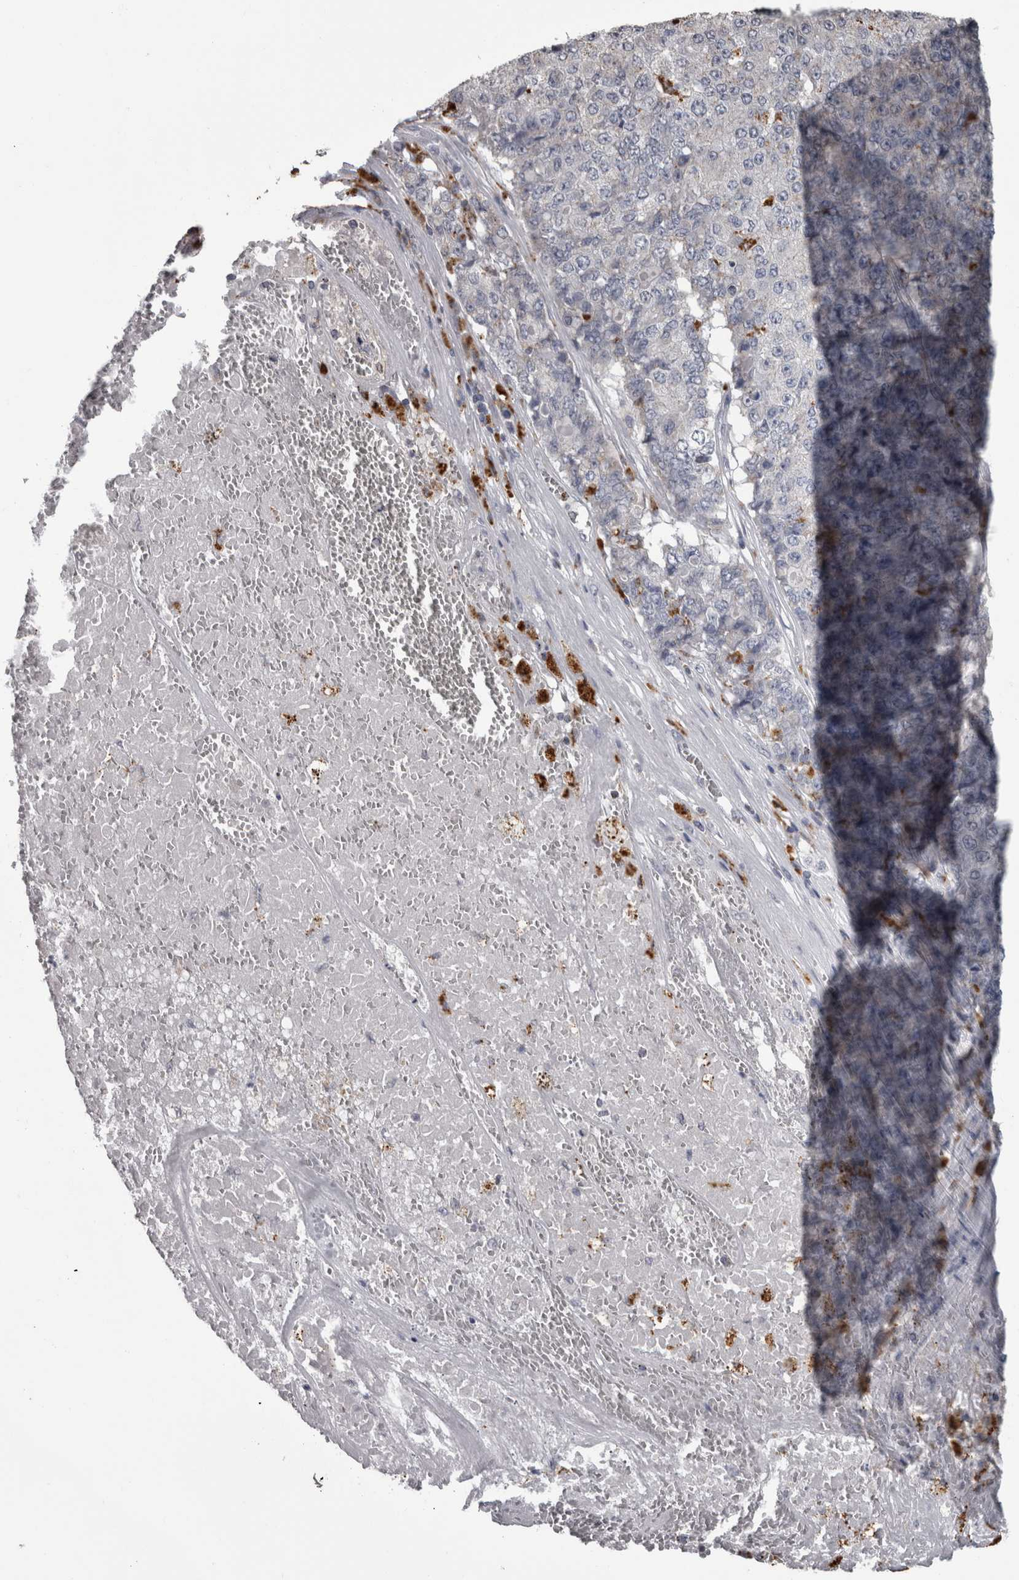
{"staining": {"intensity": "negative", "quantity": "none", "location": "none"}, "tissue": "pancreatic cancer", "cell_type": "Tumor cells", "image_type": "cancer", "snomed": [{"axis": "morphology", "description": "Adenocarcinoma, NOS"}, {"axis": "topography", "description": "Pancreas"}], "caption": "Pancreatic adenocarcinoma was stained to show a protein in brown. There is no significant expression in tumor cells.", "gene": "NAAA", "patient": {"sex": "male", "age": 50}}